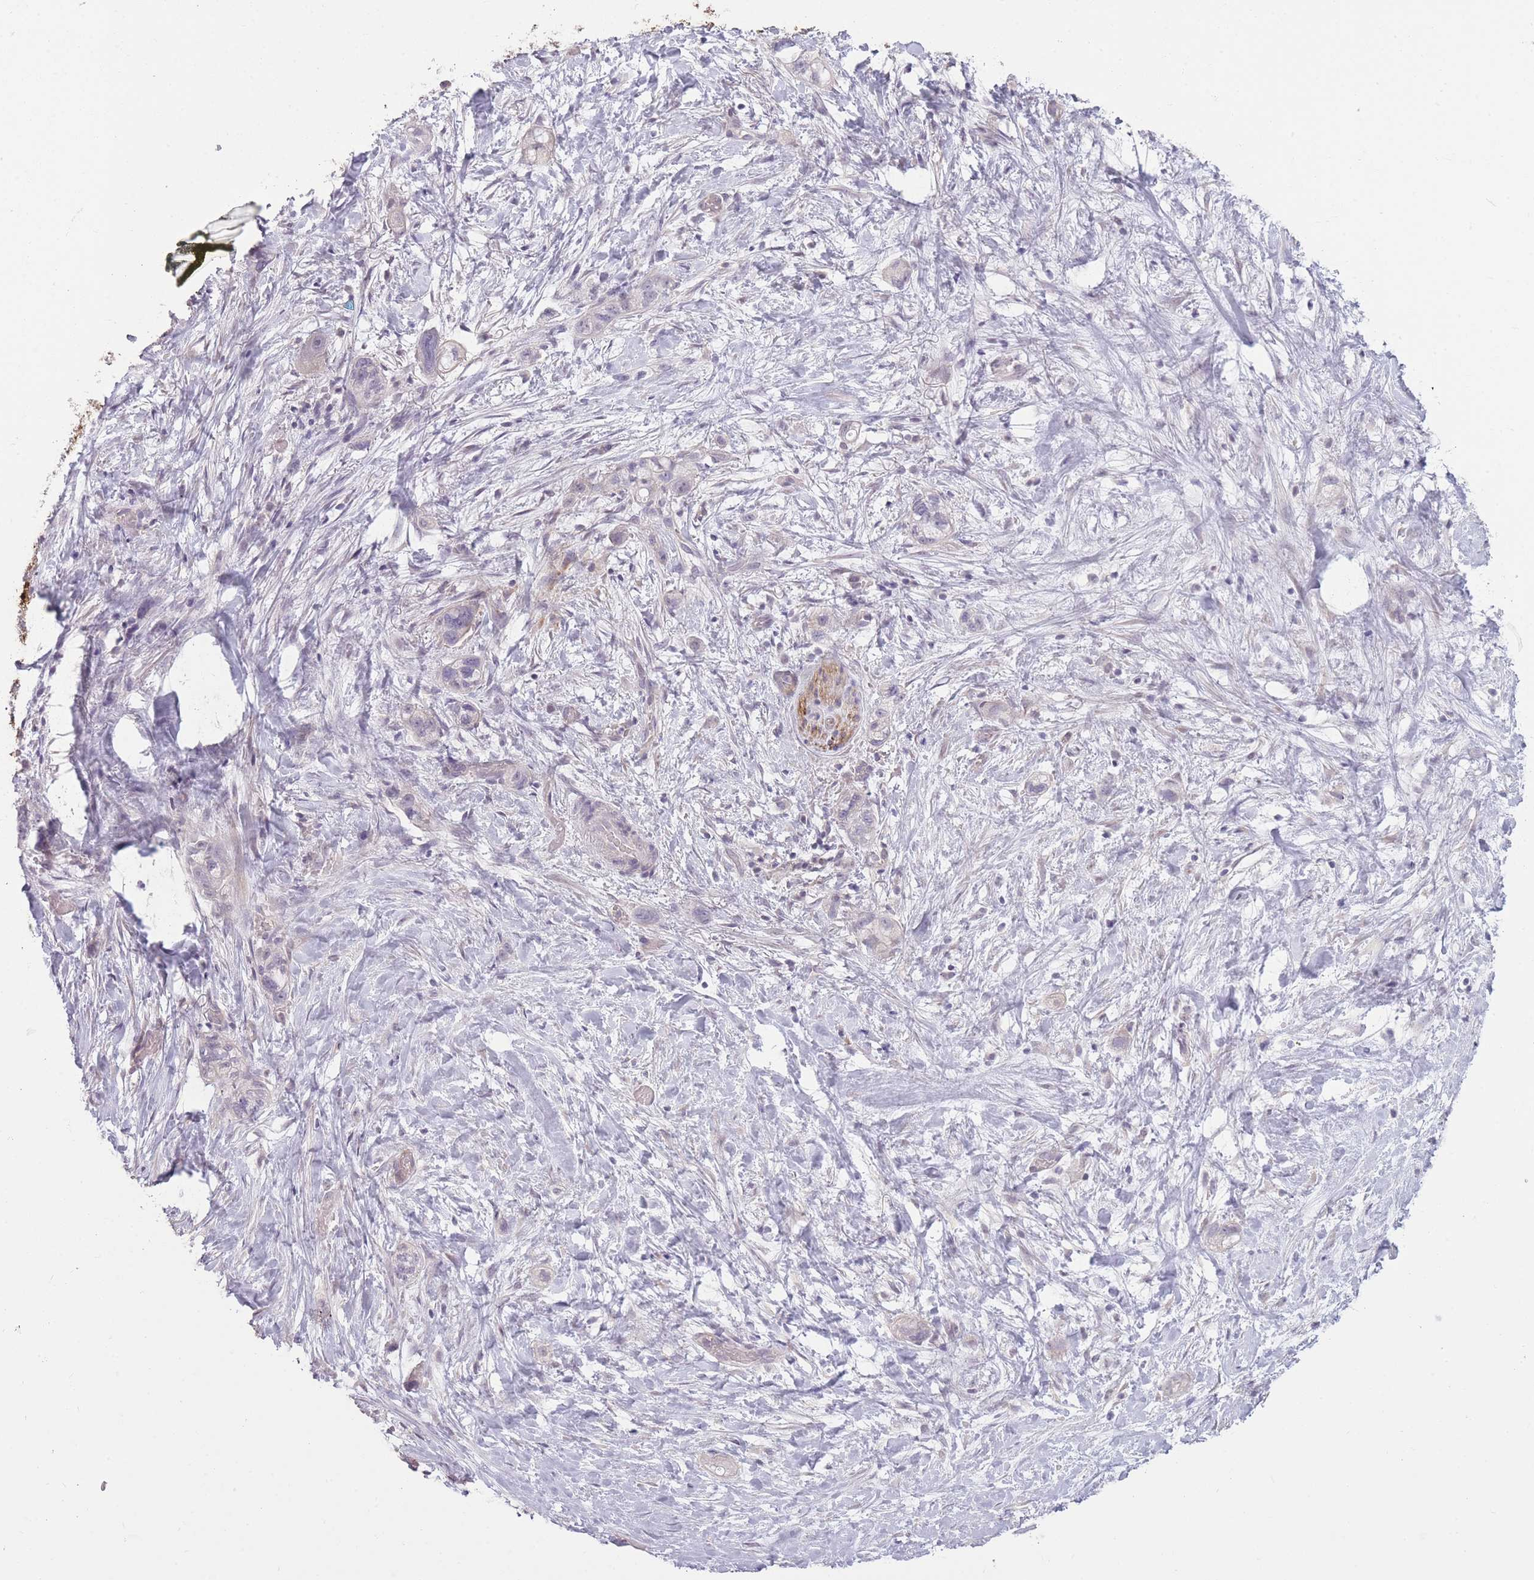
{"staining": {"intensity": "negative", "quantity": "none", "location": "none"}, "tissue": "stomach cancer", "cell_type": "Tumor cells", "image_type": "cancer", "snomed": [{"axis": "morphology", "description": "Adenocarcinoma, NOS"}, {"axis": "topography", "description": "Stomach"}, {"axis": "topography", "description": "Stomach, lower"}], "caption": "A histopathology image of human stomach adenocarcinoma is negative for staining in tumor cells. (IHC, brightfield microscopy, high magnification).", "gene": "ZBTB24", "patient": {"sex": "female", "age": 48}}